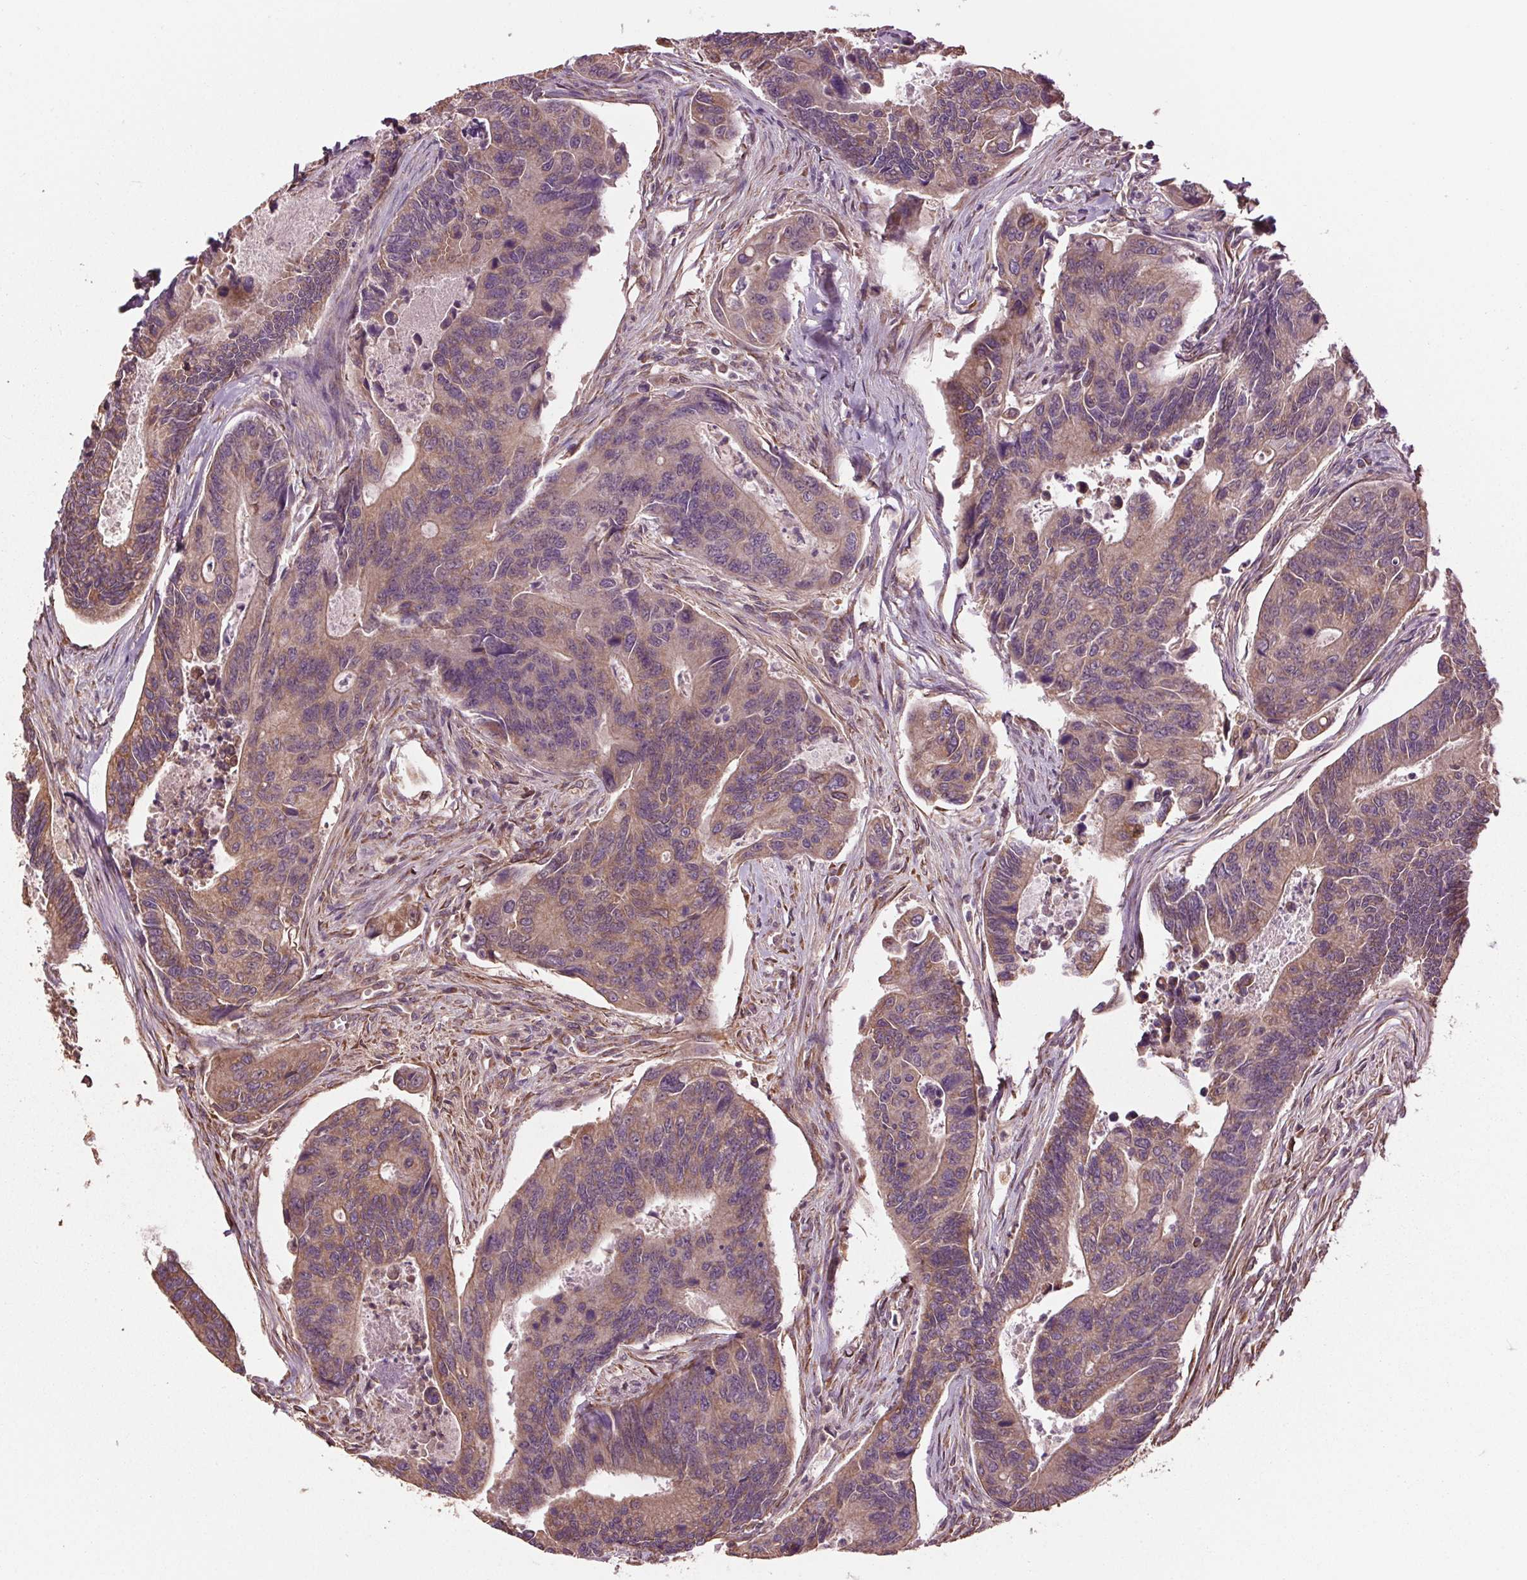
{"staining": {"intensity": "moderate", "quantity": ">75%", "location": "cytoplasmic/membranous"}, "tissue": "colorectal cancer", "cell_type": "Tumor cells", "image_type": "cancer", "snomed": [{"axis": "morphology", "description": "Adenocarcinoma, NOS"}, {"axis": "topography", "description": "Colon"}], "caption": "This is an image of IHC staining of colorectal cancer, which shows moderate staining in the cytoplasmic/membranous of tumor cells.", "gene": "RNPEP", "patient": {"sex": "female", "age": 67}}